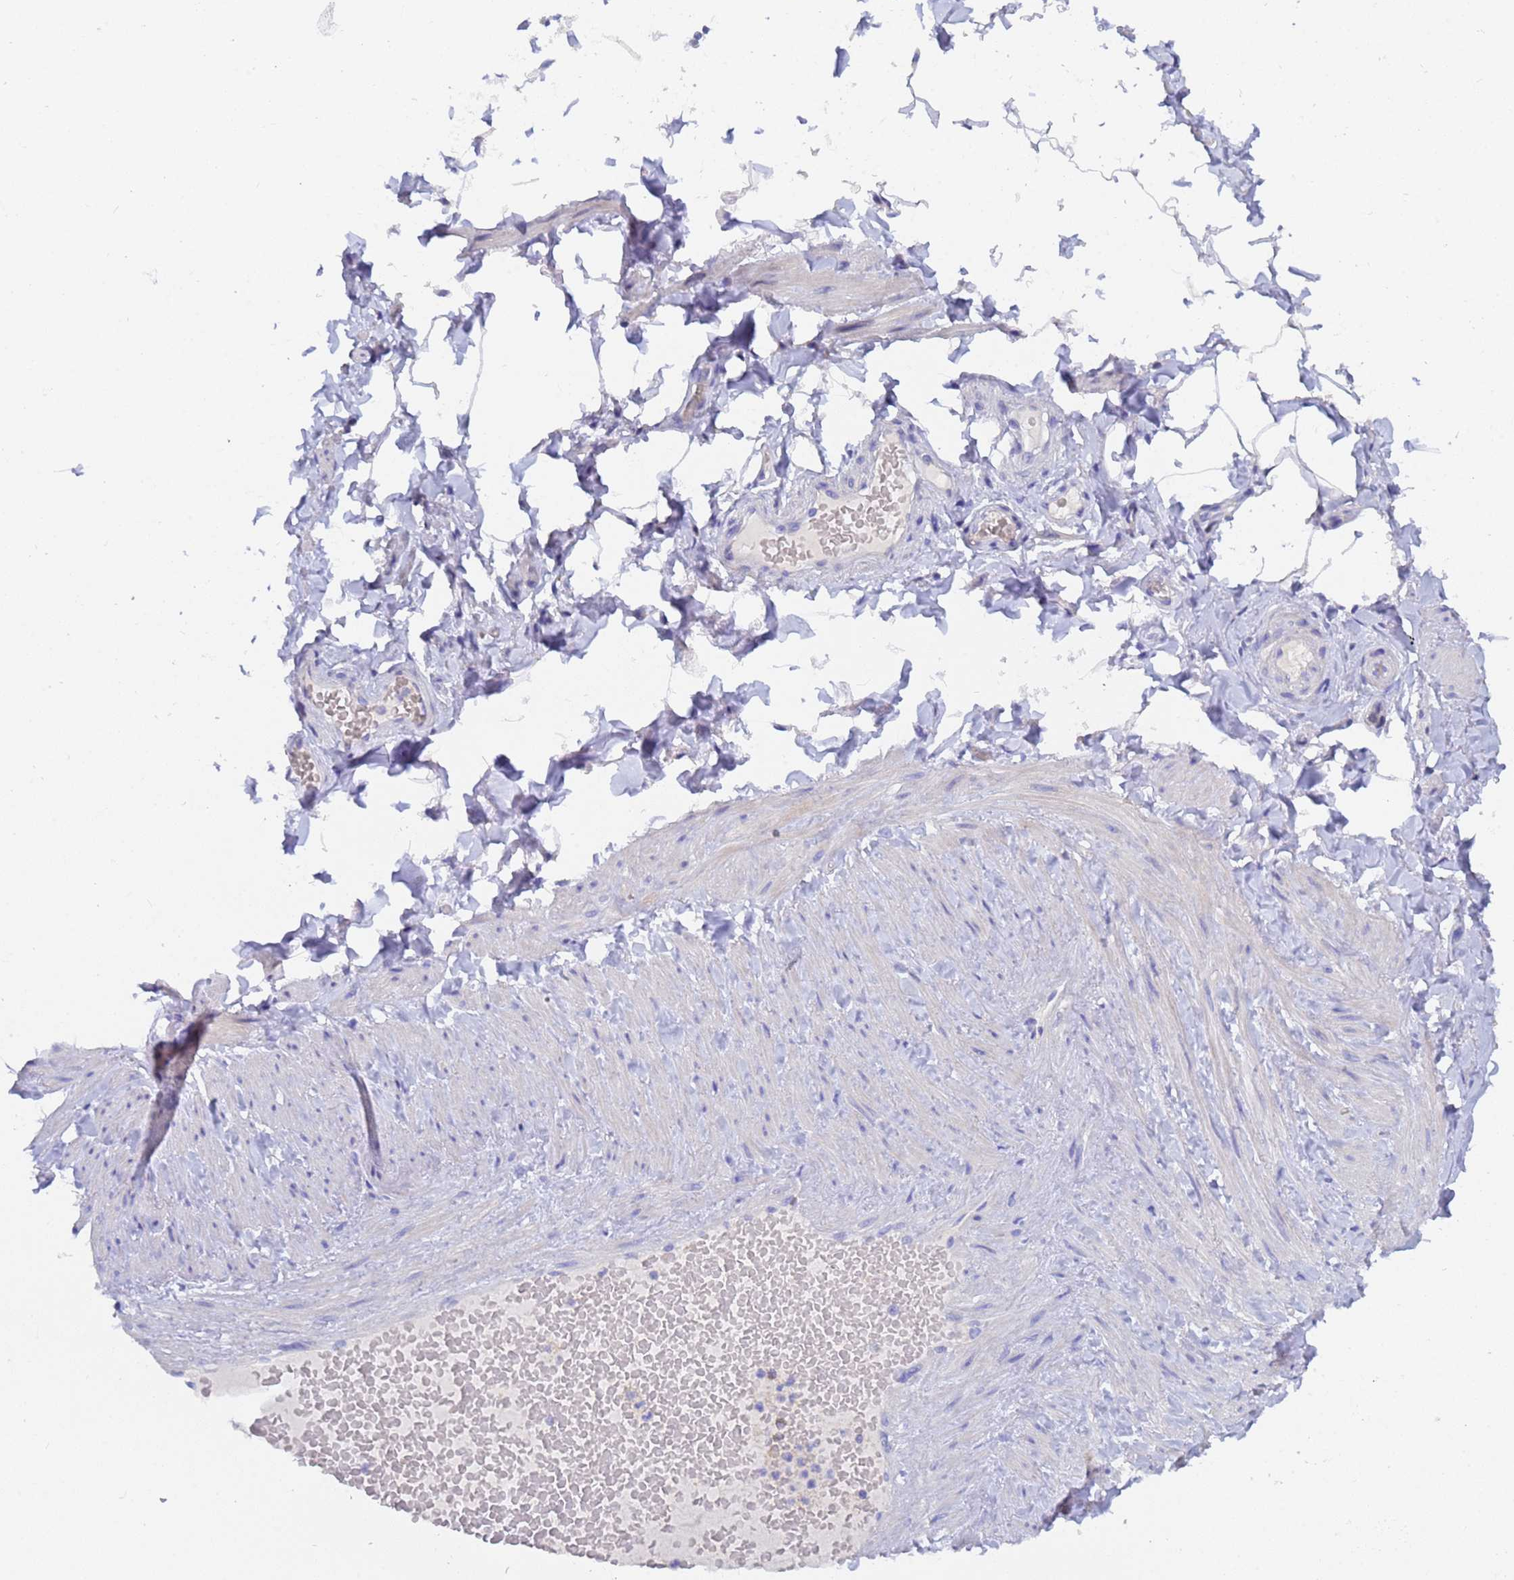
{"staining": {"intensity": "negative", "quantity": "none", "location": "none"}, "tissue": "adipose tissue", "cell_type": "Adipocytes", "image_type": "normal", "snomed": [{"axis": "morphology", "description": "Normal tissue, NOS"}, {"axis": "topography", "description": "Soft tissue"}, {"axis": "topography", "description": "Vascular tissue"}], "caption": "Immunohistochemical staining of normal human adipose tissue reveals no significant positivity in adipocytes.", "gene": "UBE2O", "patient": {"sex": "male", "age": 54}}